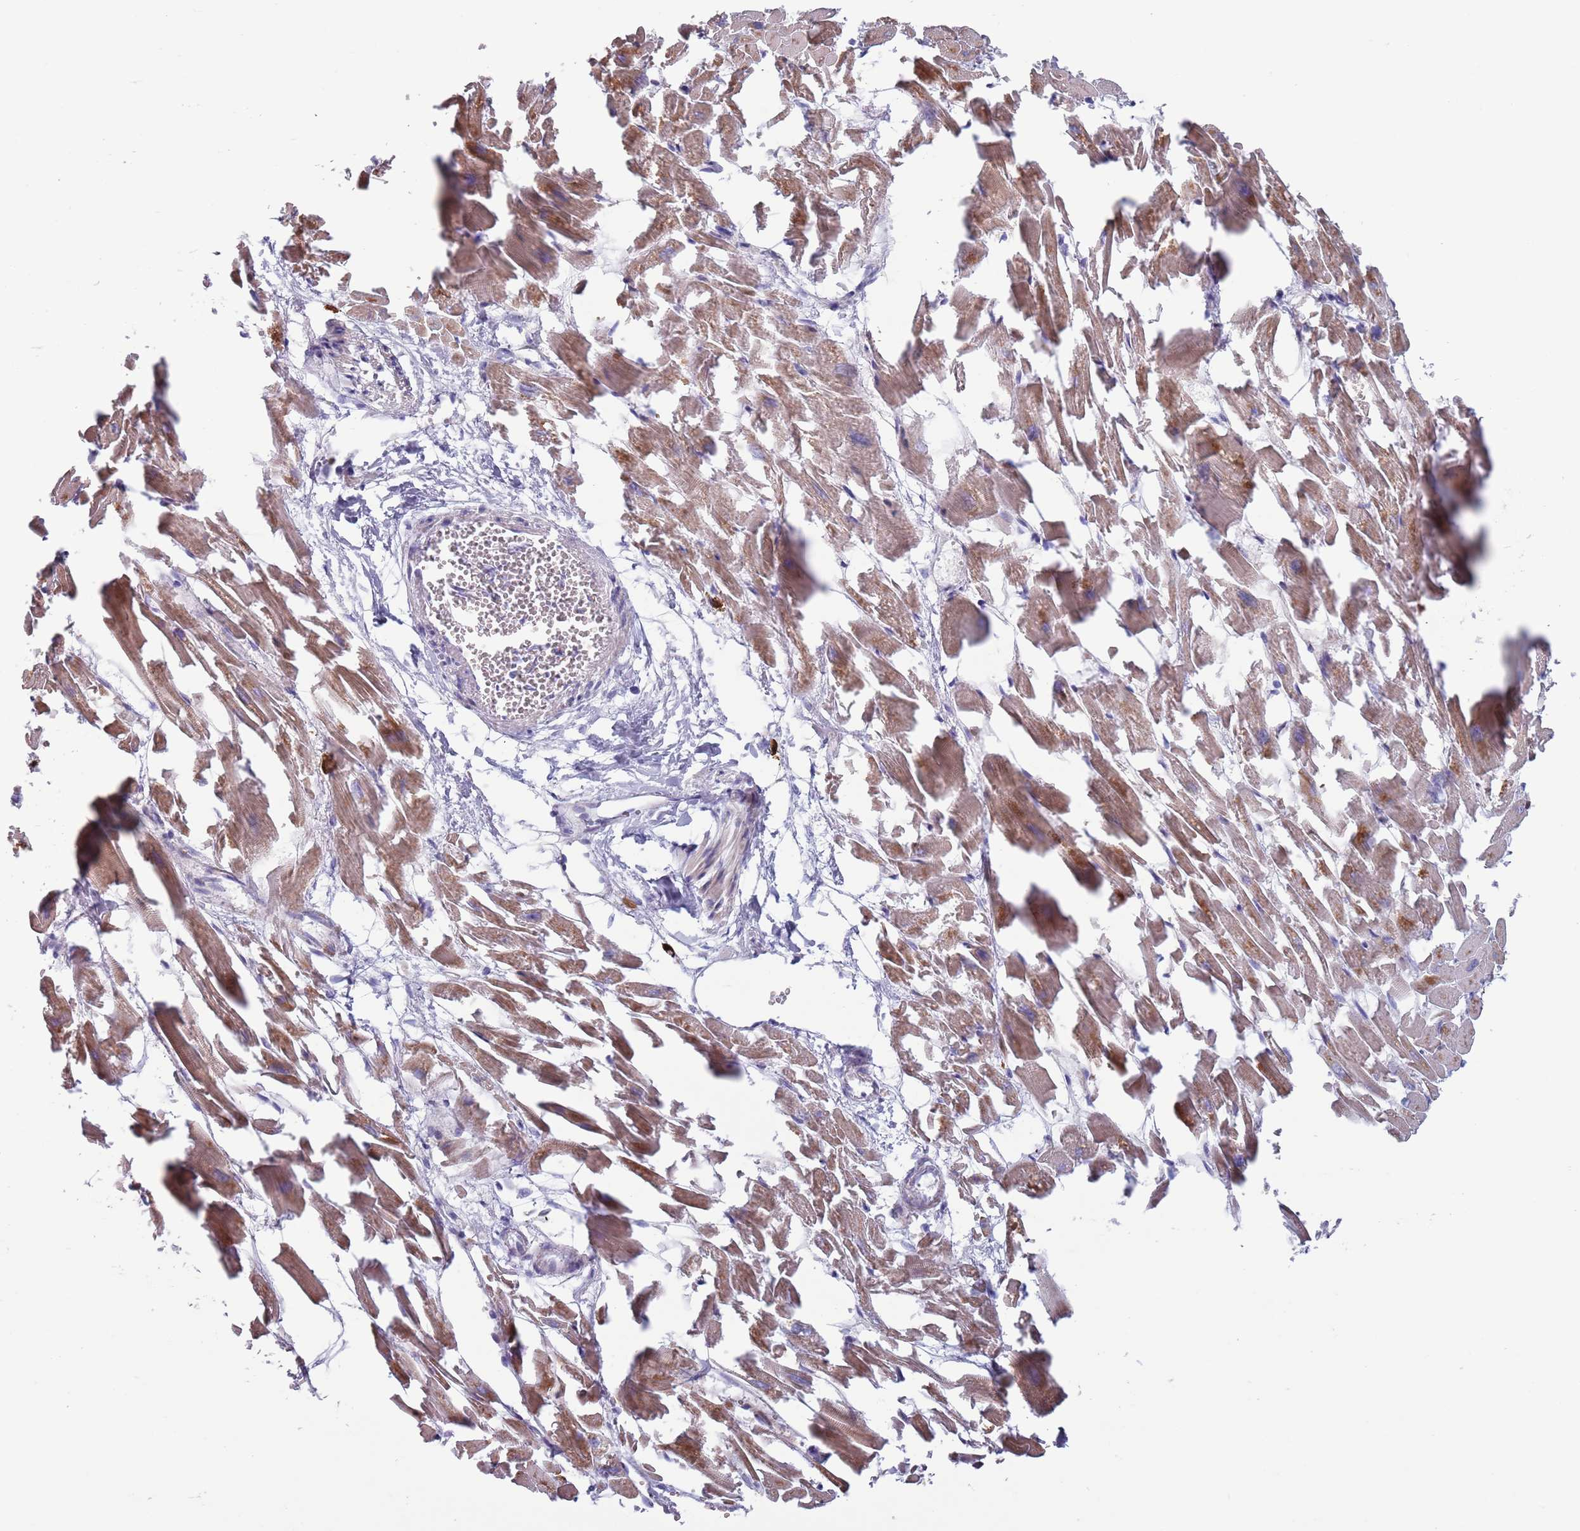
{"staining": {"intensity": "moderate", "quantity": ">75%", "location": "cytoplasmic/membranous"}, "tissue": "heart muscle", "cell_type": "Cardiomyocytes", "image_type": "normal", "snomed": [{"axis": "morphology", "description": "Normal tissue, NOS"}, {"axis": "topography", "description": "Heart"}], "caption": "Immunohistochemistry (IHC) photomicrograph of benign heart muscle: heart muscle stained using immunohistochemistry (IHC) demonstrates medium levels of moderate protein expression localized specifically in the cytoplasmic/membranous of cardiomyocytes, appearing as a cytoplasmic/membranous brown color.", "gene": "TYW1B", "patient": {"sex": "female", "age": 64}}